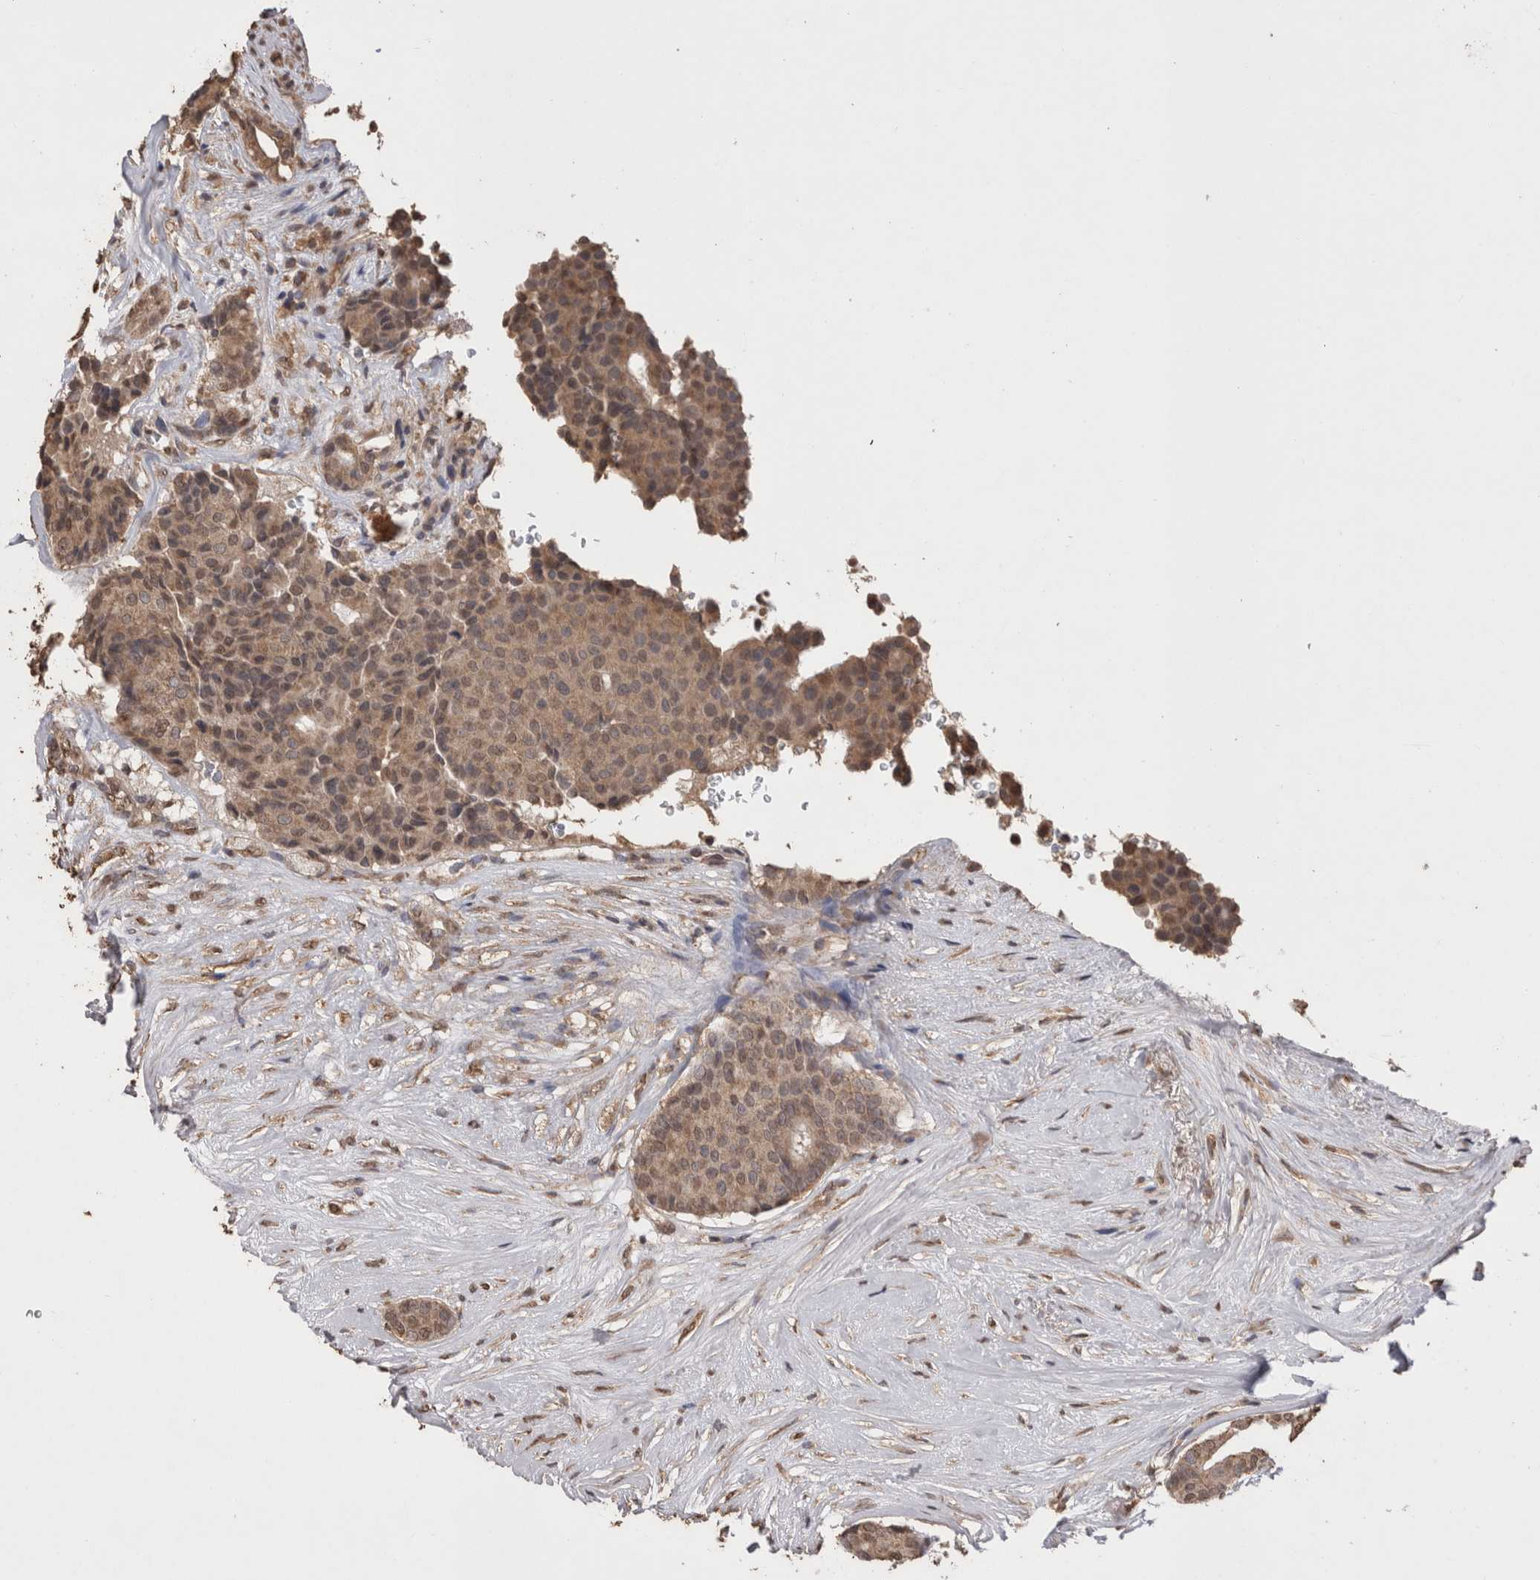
{"staining": {"intensity": "weak", "quantity": ">75%", "location": "cytoplasmic/membranous,nuclear"}, "tissue": "breast cancer", "cell_type": "Tumor cells", "image_type": "cancer", "snomed": [{"axis": "morphology", "description": "Duct carcinoma"}, {"axis": "topography", "description": "Breast"}], "caption": "The histopathology image shows immunohistochemical staining of intraductal carcinoma (breast). There is weak cytoplasmic/membranous and nuclear positivity is present in about >75% of tumor cells. (DAB IHC with brightfield microscopy, high magnification).", "gene": "GRK5", "patient": {"sex": "female", "age": 75}}